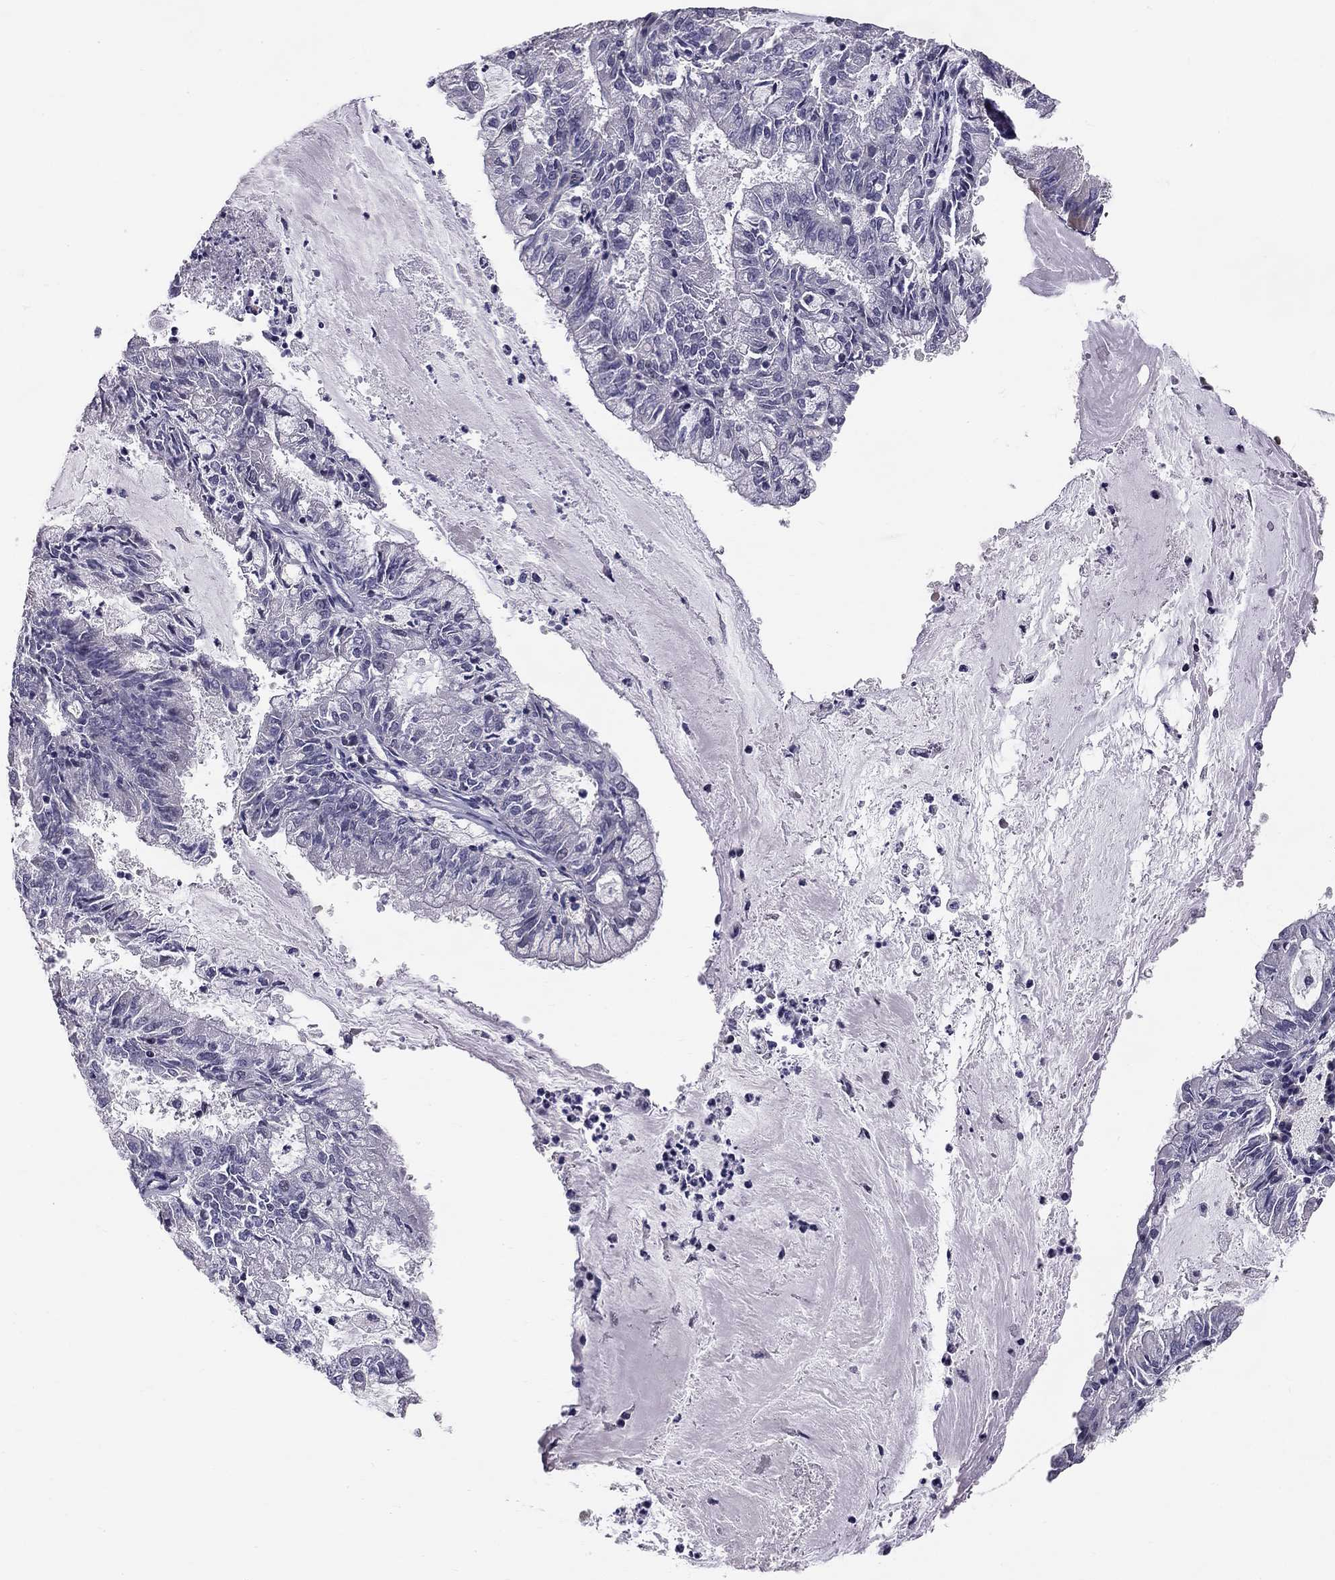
{"staining": {"intensity": "negative", "quantity": "none", "location": "none"}, "tissue": "endometrial cancer", "cell_type": "Tumor cells", "image_type": "cancer", "snomed": [{"axis": "morphology", "description": "Adenocarcinoma, NOS"}, {"axis": "topography", "description": "Endometrium"}], "caption": "High magnification brightfield microscopy of endometrial cancer (adenocarcinoma) stained with DAB (brown) and counterstained with hematoxylin (blue): tumor cells show no significant expression.", "gene": "GJB4", "patient": {"sex": "female", "age": 57}}